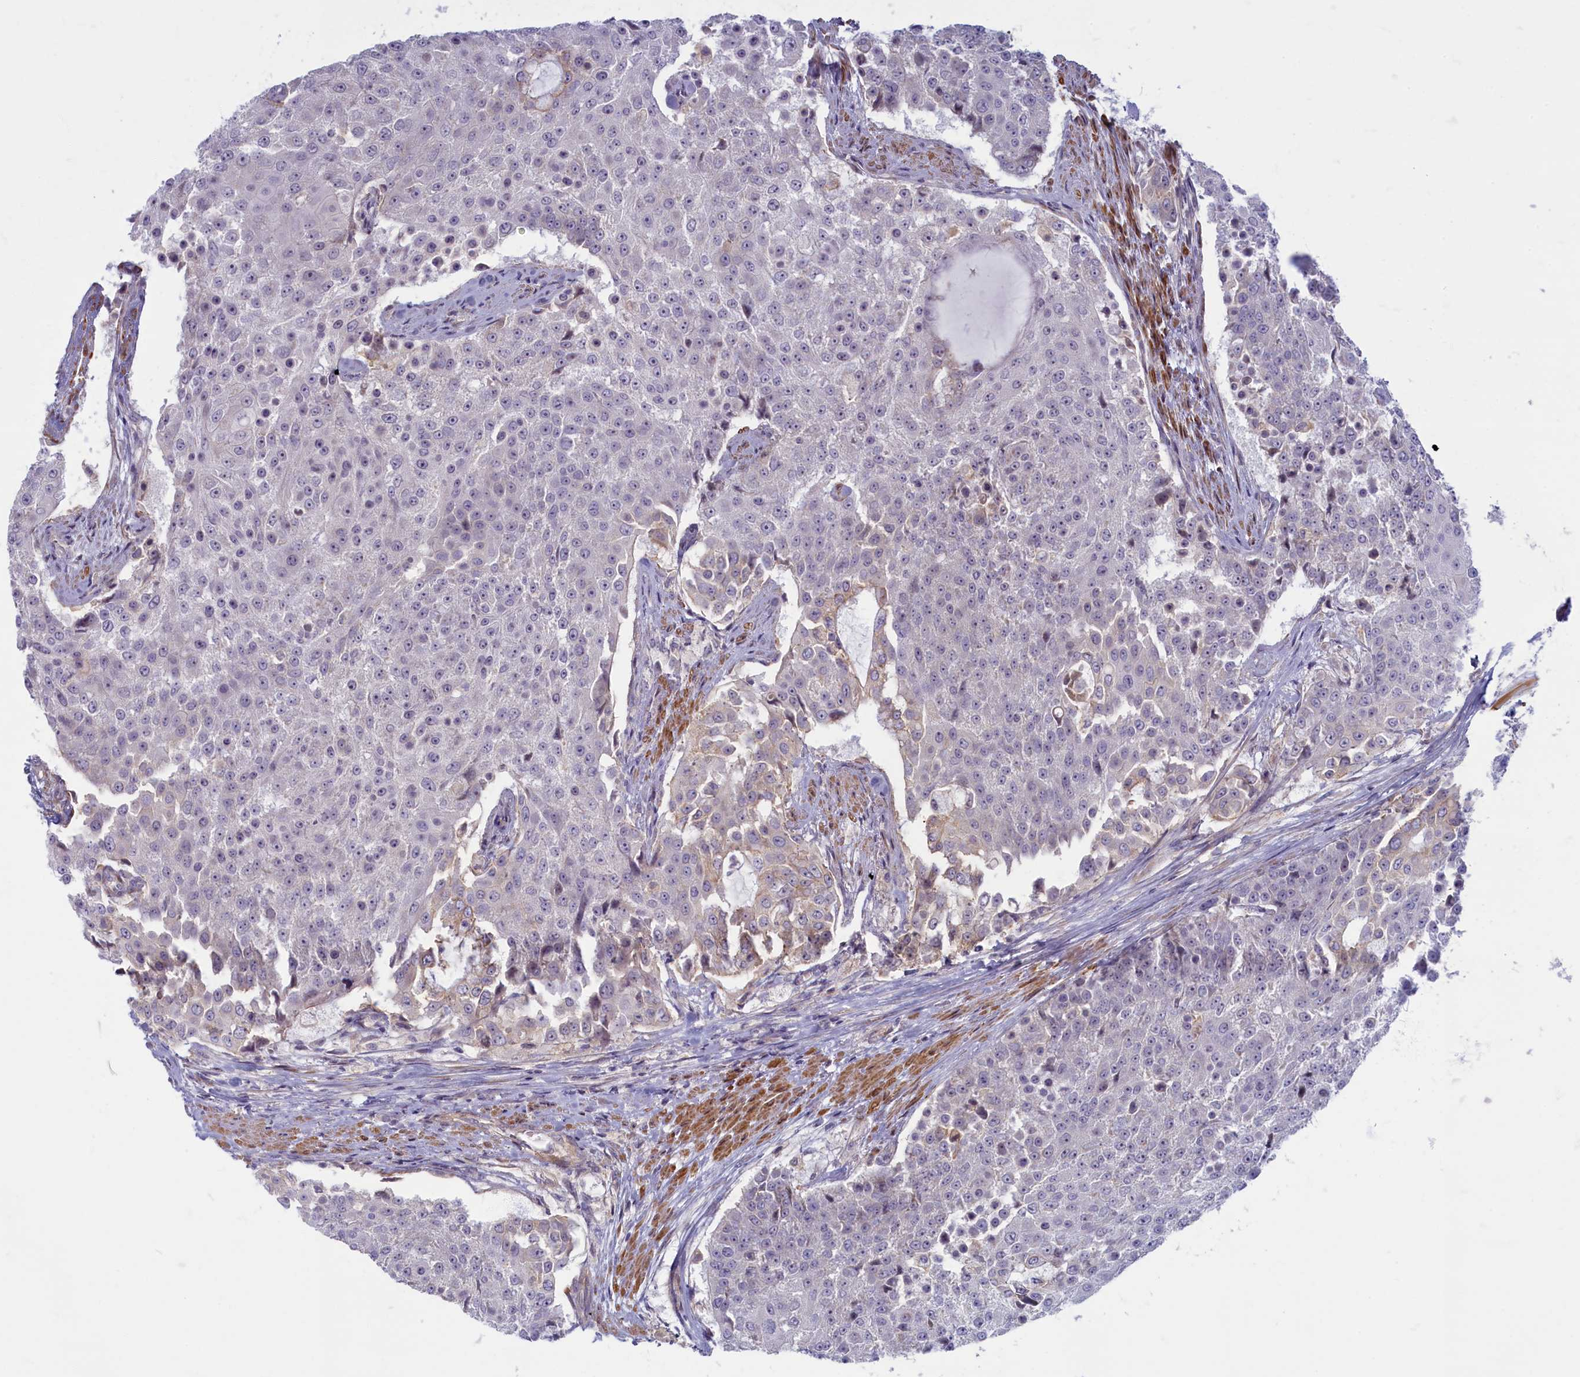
{"staining": {"intensity": "negative", "quantity": "none", "location": "none"}, "tissue": "urothelial cancer", "cell_type": "Tumor cells", "image_type": "cancer", "snomed": [{"axis": "morphology", "description": "Urothelial carcinoma, High grade"}, {"axis": "topography", "description": "Urinary bladder"}], "caption": "This histopathology image is of high-grade urothelial carcinoma stained with immunohistochemistry (IHC) to label a protein in brown with the nuclei are counter-stained blue. There is no positivity in tumor cells.", "gene": "TRPM4", "patient": {"sex": "female", "age": 63}}